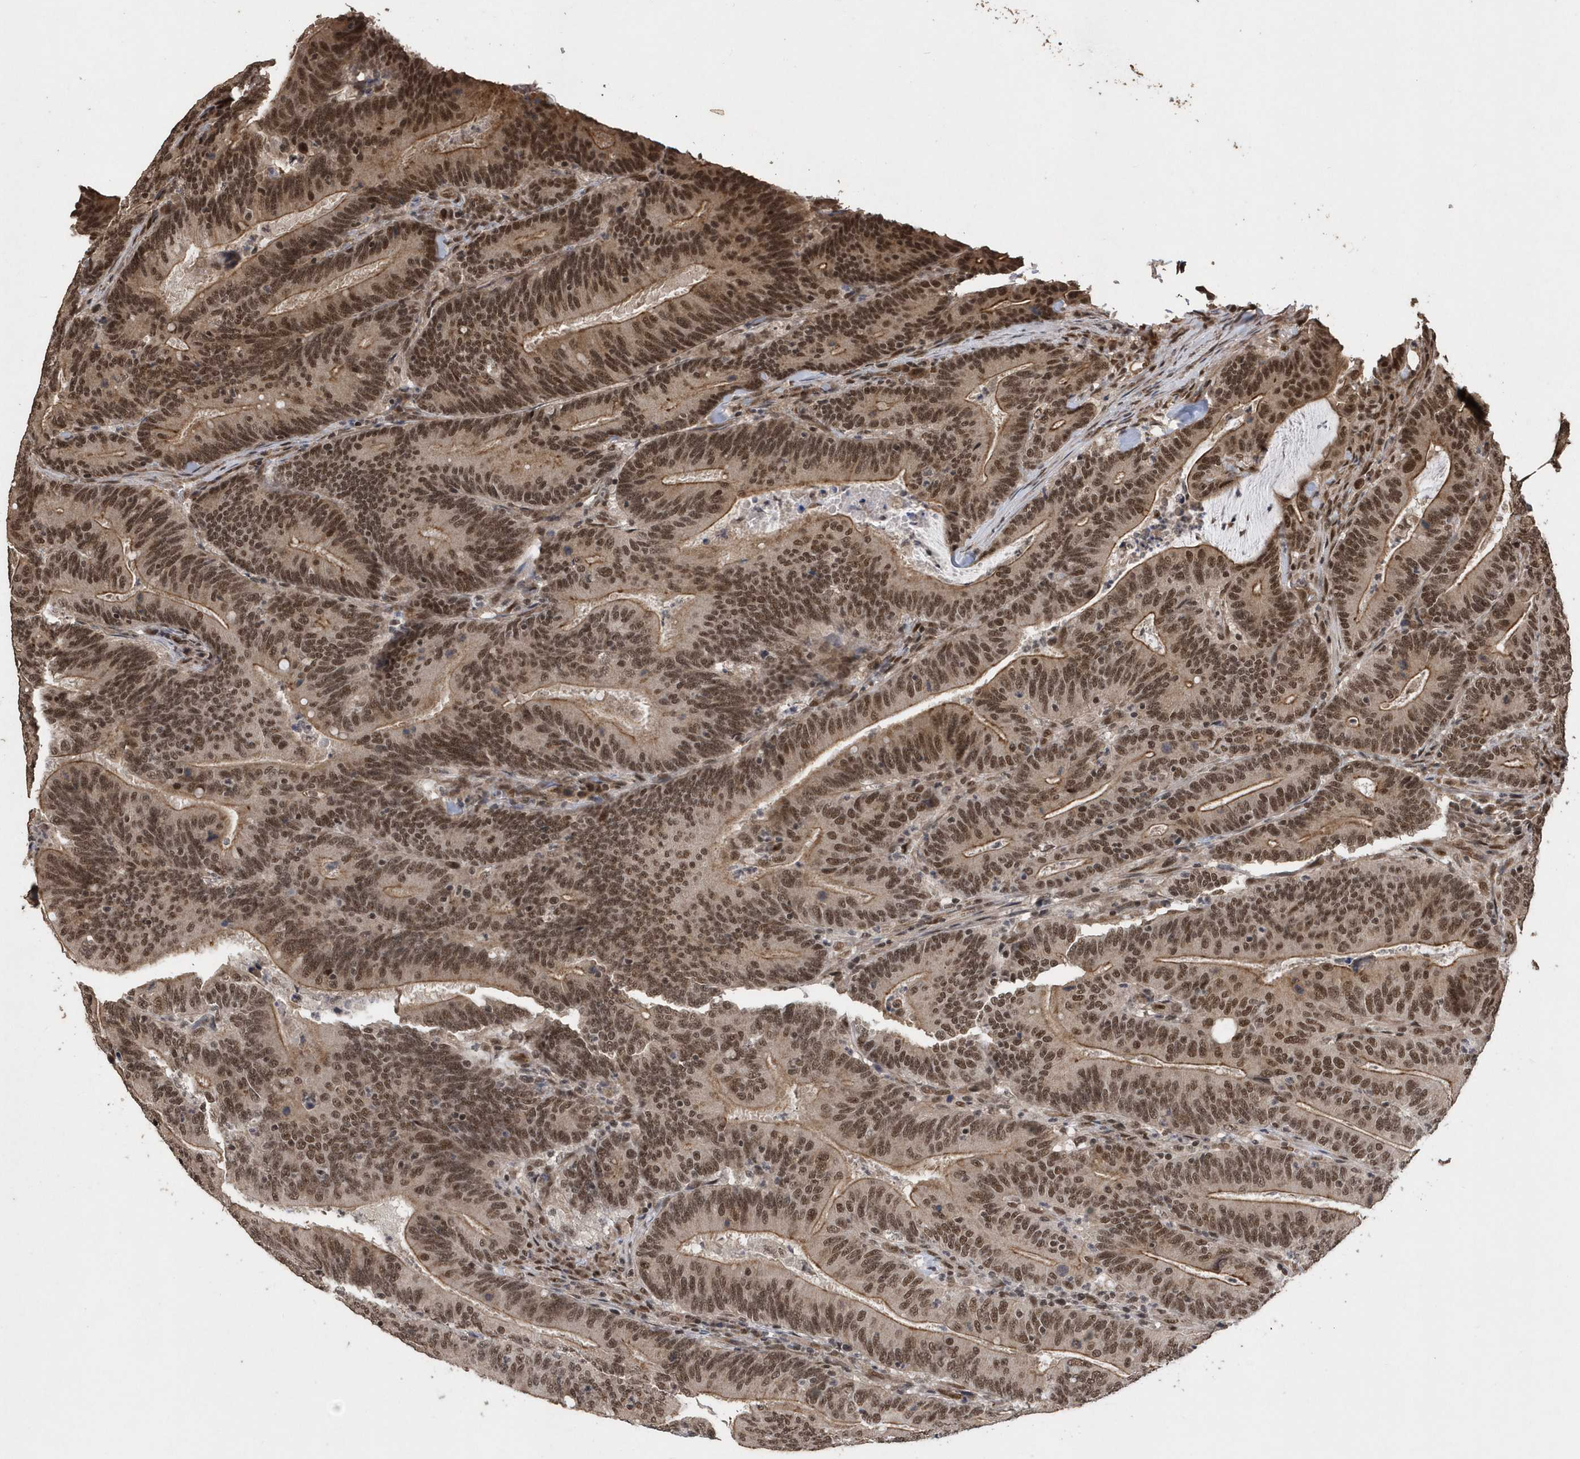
{"staining": {"intensity": "moderate", "quantity": ">75%", "location": "cytoplasmic/membranous,nuclear"}, "tissue": "colorectal cancer", "cell_type": "Tumor cells", "image_type": "cancer", "snomed": [{"axis": "morphology", "description": "Adenocarcinoma, NOS"}, {"axis": "topography", "description": "Colon"}], "caption": "Moderate cytoplasmic/membranous and nuclear expression is seen in about >75% of tumor cells in adenocarcinoma (colorectal).", "gene": "INTS12", "patient": {"sex": "female", "age": 66}}